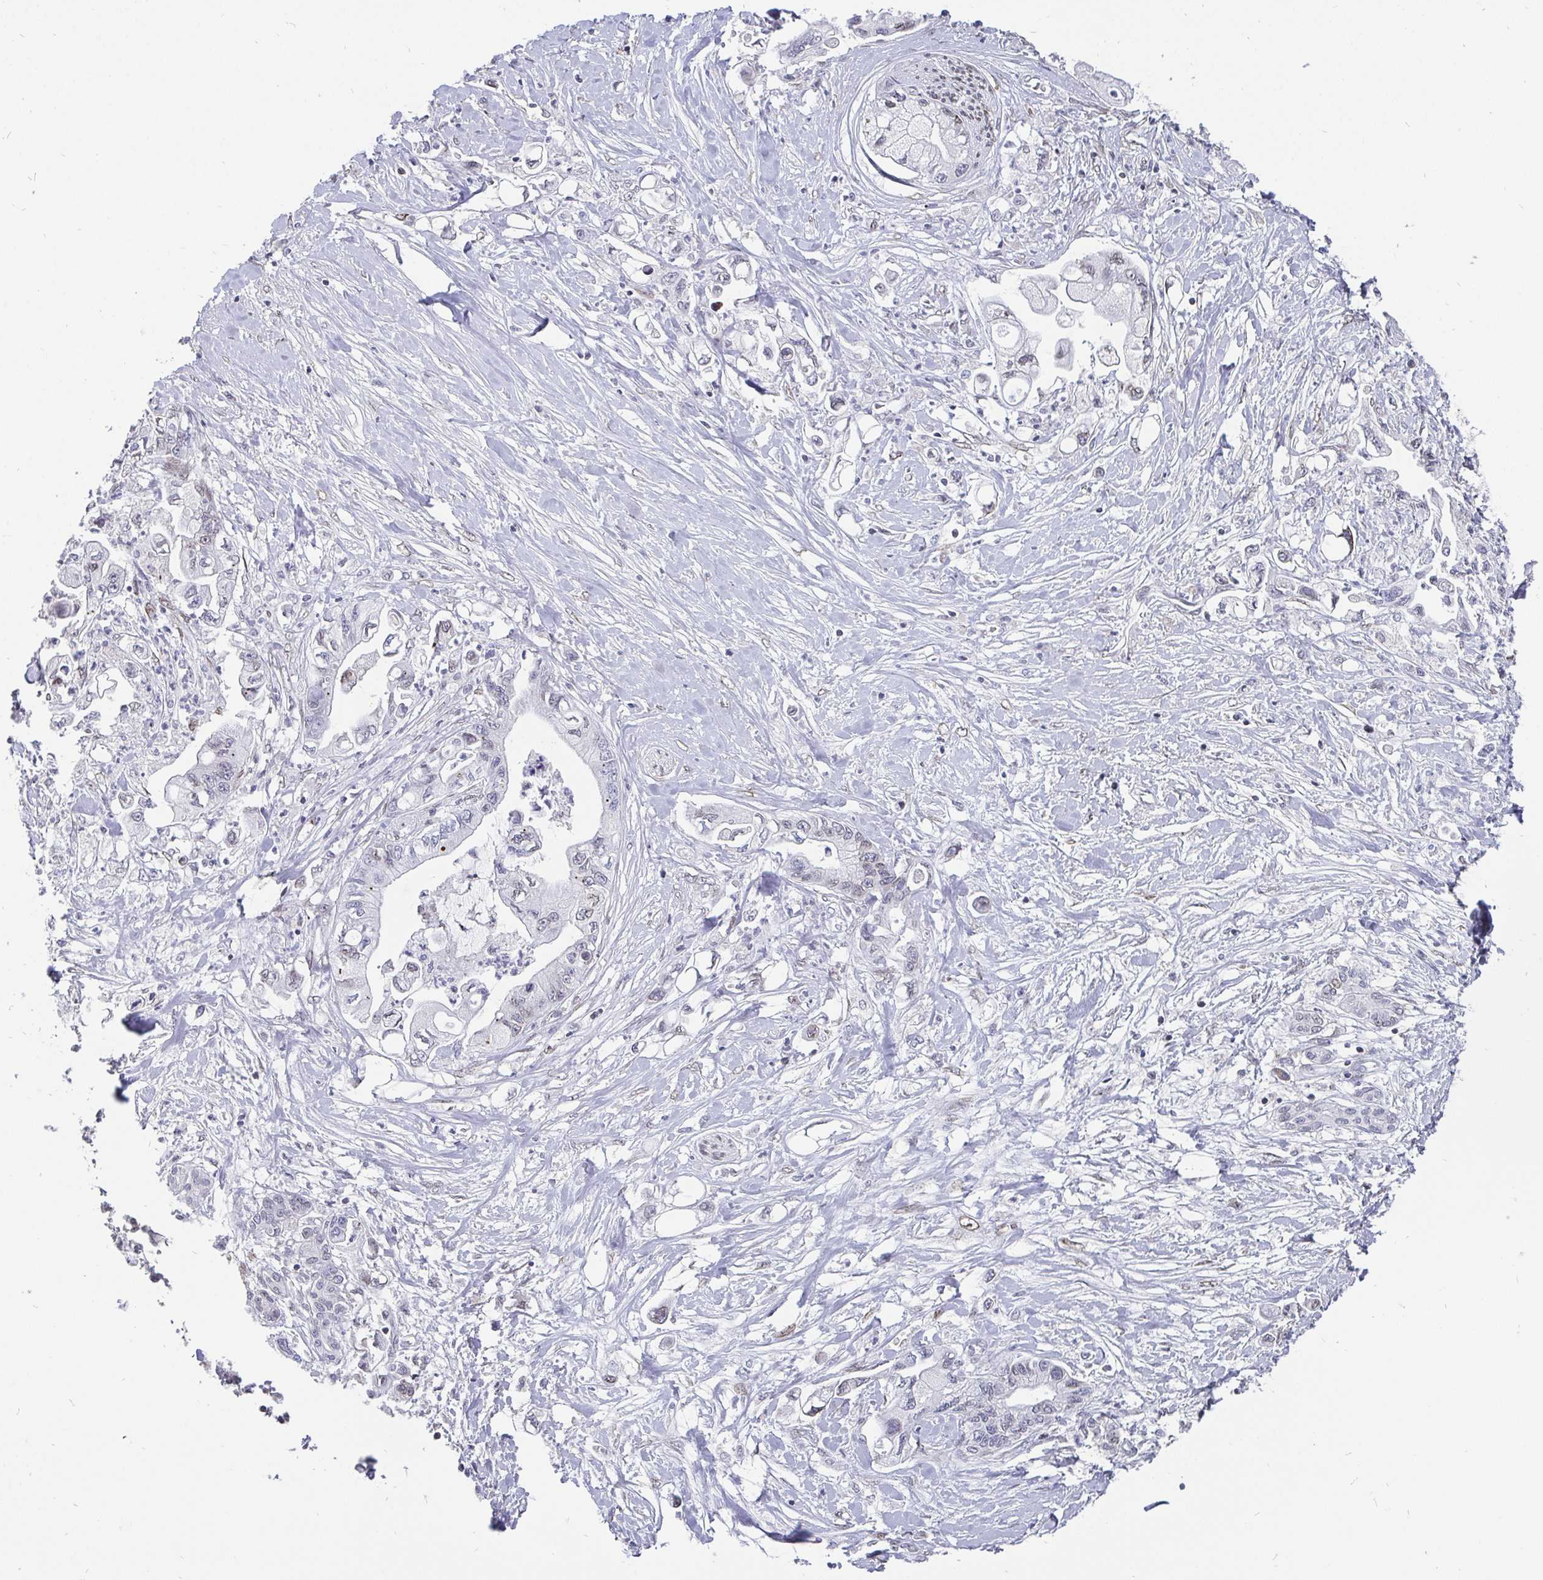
{"staining": {"intensity": "moderate", "quantity": "<25%", "location": "cytoplasmic/membranous,nuclear"}, "tissue": "pancreatic cancer", "cell_type": "Tumor cells", "image_type": "cancer", "snomed": [{"axis": "morphology", "description": "Adenocarcinoma, NOS"}, {"axis": "topography", "description": "Pancreas"}], "caption": "Protein expression analysis of adenocarcinoma (pancreatic) exhibits moderate cytoplasmic/membranous and nuclear staining in approximately <25% of tumor cells. The protein of interest is shown in brown color, while the nuclei are stained blue.", "gene": "EMD", "patient": {"sex": "male", "age": 61}}